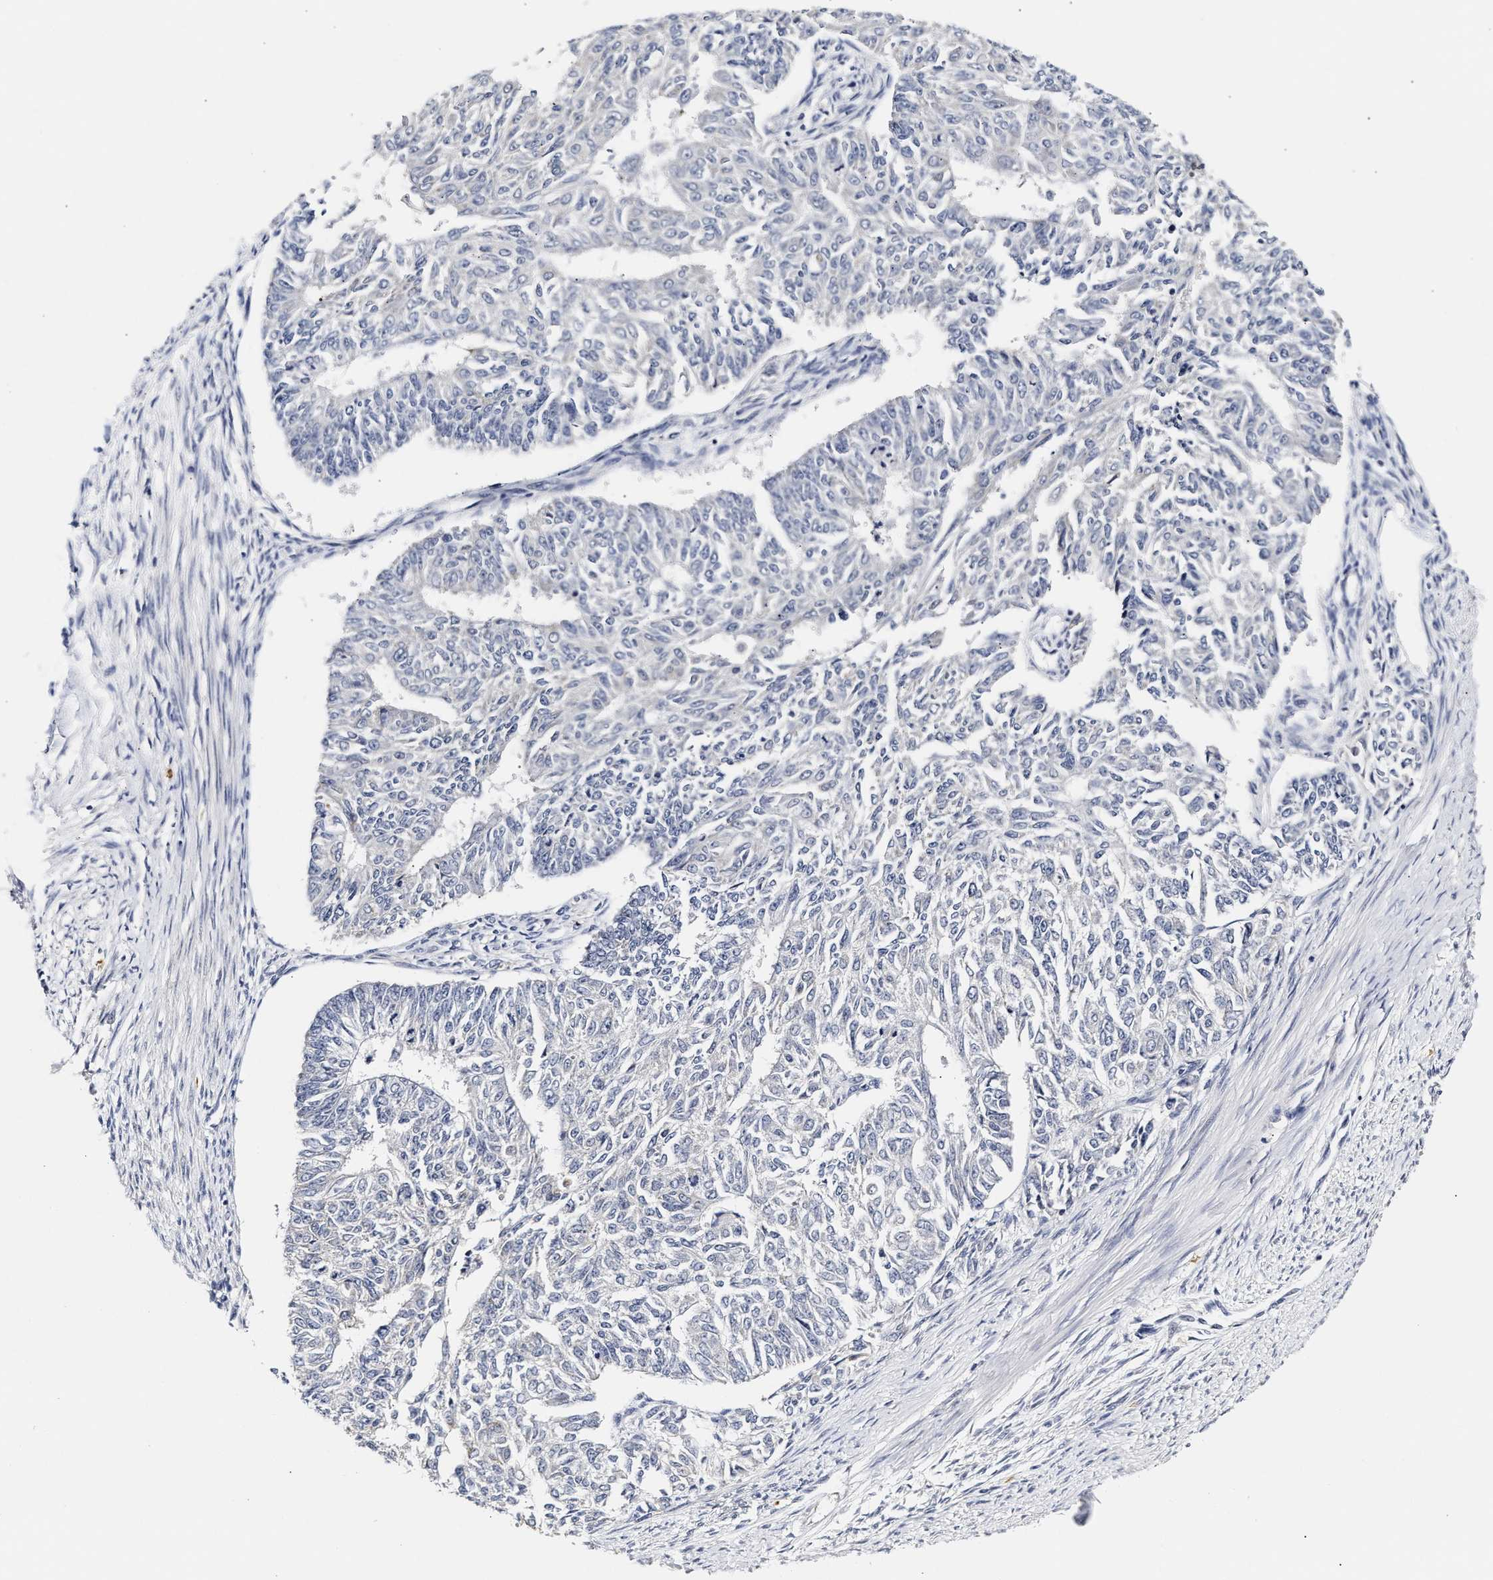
{"staining": {"intensity": "negative", "quantity": "none", "location": "none"}, "tissue": "endometrial cancer", "cell_type": "Tumor cells", "image_type": "cancer", "snomed": [{"axis": "morphology", "description": "Adenocarcinoma, NOS"}, {"axis": "topography", "description": "Endometrium"}], "caption": "Adenocarcinoma (endometrial) was stained to show a protein in brown. There is no significant expression in tumor cells. (Stains: DAB immunohistochemistry with hematoxylin counter stain, Microscopy: brightfield microscopy at high magnification).", "gene": "RINT1", "patient": {"sex": "female", "age": 32}}